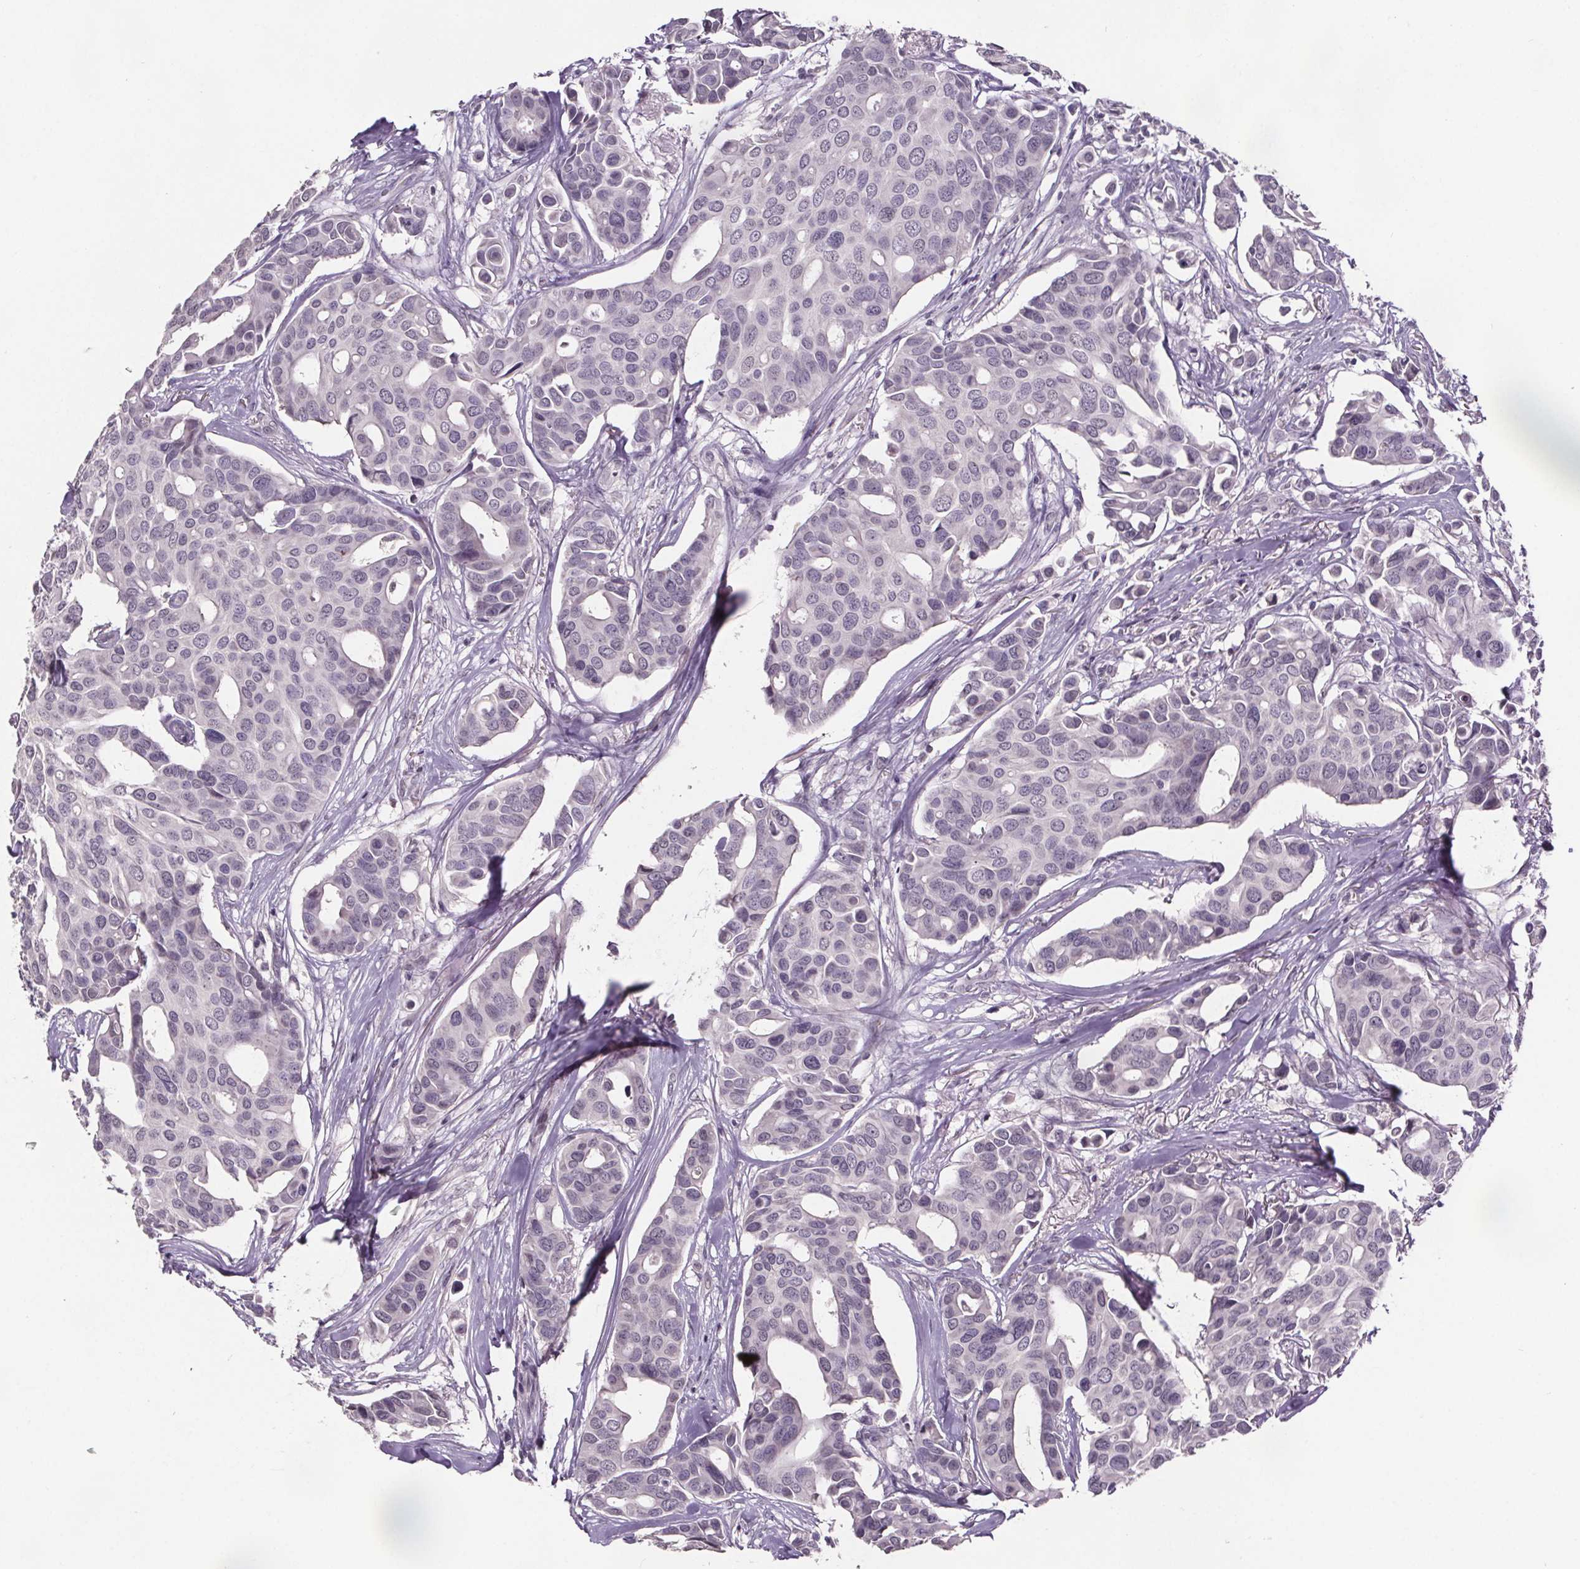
{"staining": {"intensity": "negative", "quantity": "none", "location": "none"}, "tissue": "breast cancer", "cell_type": "Tumor cells", "image_type": "cancer", "snomed": [{"axis": "morphology", "description": "Duct carcinoma"}, {"axis": "topography", "description": "Breast"}], "caption": "DAB (3,3'-diaminobenzidine) immunohistochemical staining of invasive ductal carcinoma (breast) reveals no significant expression in tumor cells.", "gene": "NKX6-1", "patient": {"sex": "female", "age": 54}}